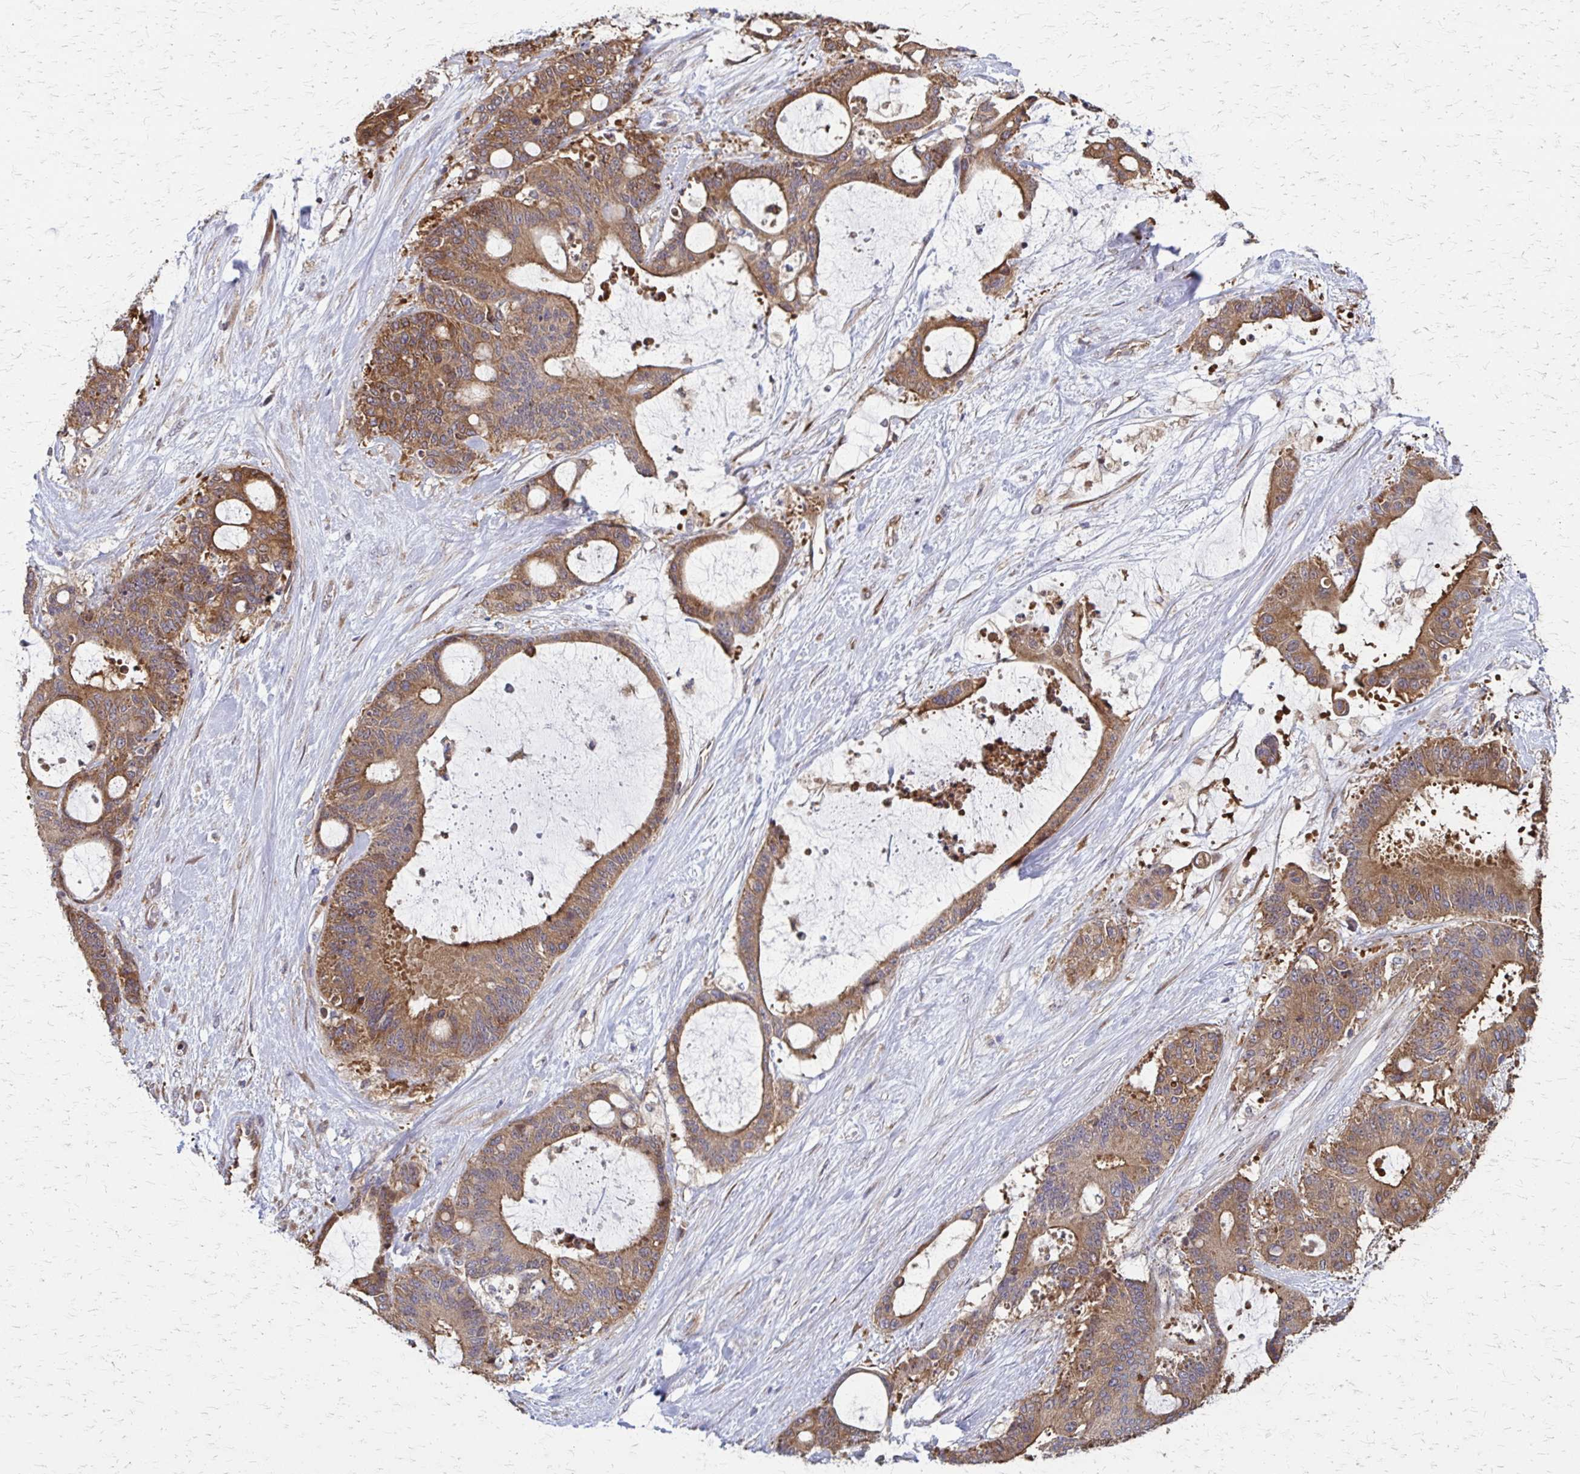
{"staining": {"intensity": "moderate", "quantity": ">75%", "location": "cytoplasmic/membranous"}, "tissue": "liver cancer", "cell_type": "Tumor cells", "image_type": "cancer", "snomed": [{"axis": "morphology", "description": "Normal tissue, NOS"}, {"axis": "morphology", "description": "Cholangiocarcinoma"}, {"axis": "topography", "description": "Liver"}, {"axis": "topography", "description": "Peripheral nerve tissue"}], "caption": "A photomicrograph of human cholangiocarcinoma (liver) stained for a protein shows moderate cytoplasmic/membranous brown staining in tumor cells.", "gene": "EEF2", "patient": {"sex": "female", "age": 73}}